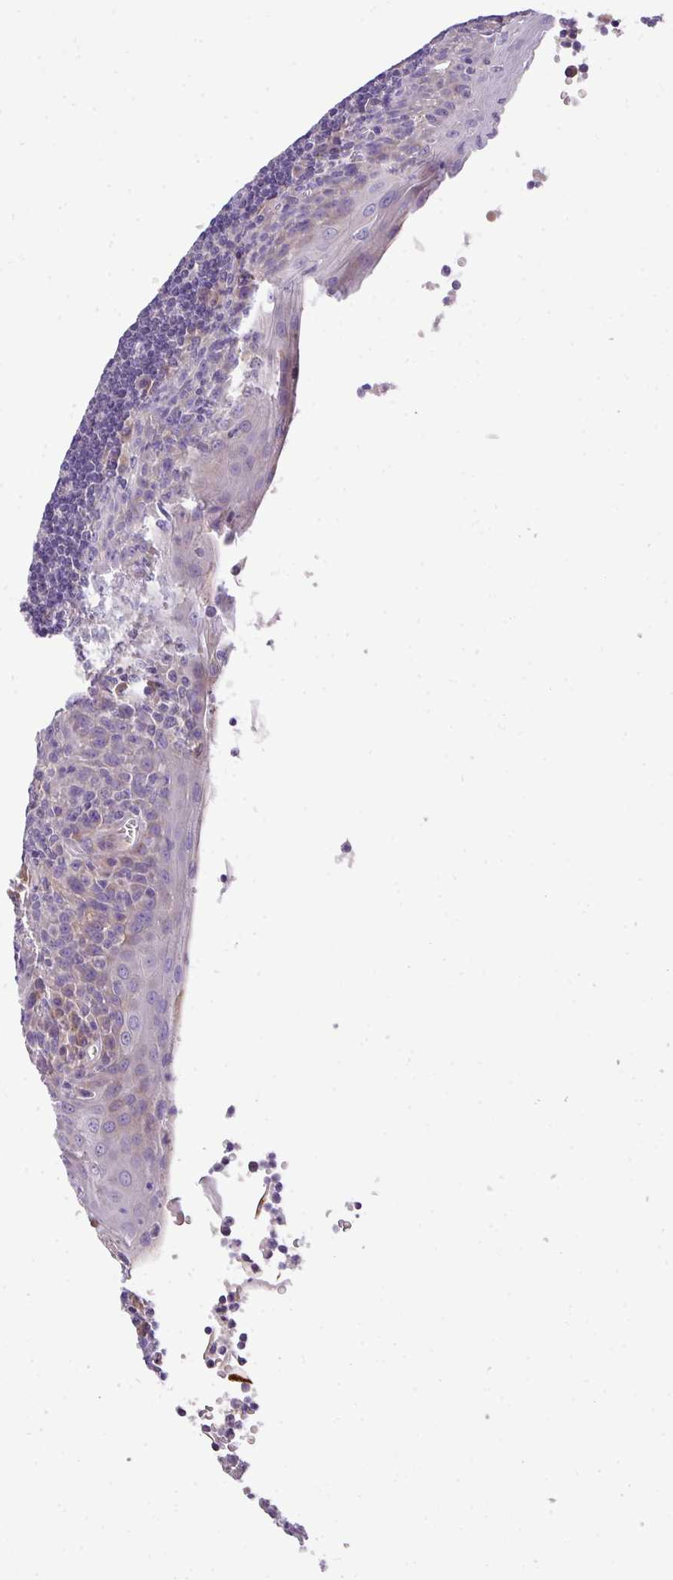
{"staining": {"intensity": "moderate", "quantity": "<25%", "location": "cytoplasmic/membranous"}, "tissue": "tonsil", "cell_type": "Germinal center cells", "image_type": "normal", "snomed": [{"axis": "morphology", "description": "Normal tissue, NOS"}, {"axis": "topography", "description": "Tonsil"}], "caption": "Tonsil stained with IHC shows moderate cytoplasmic/membranous staining in approximately <25% of germinal center cells.", "gene": "ANXA2R", "patient": {"sex": "male", "age": 27}}